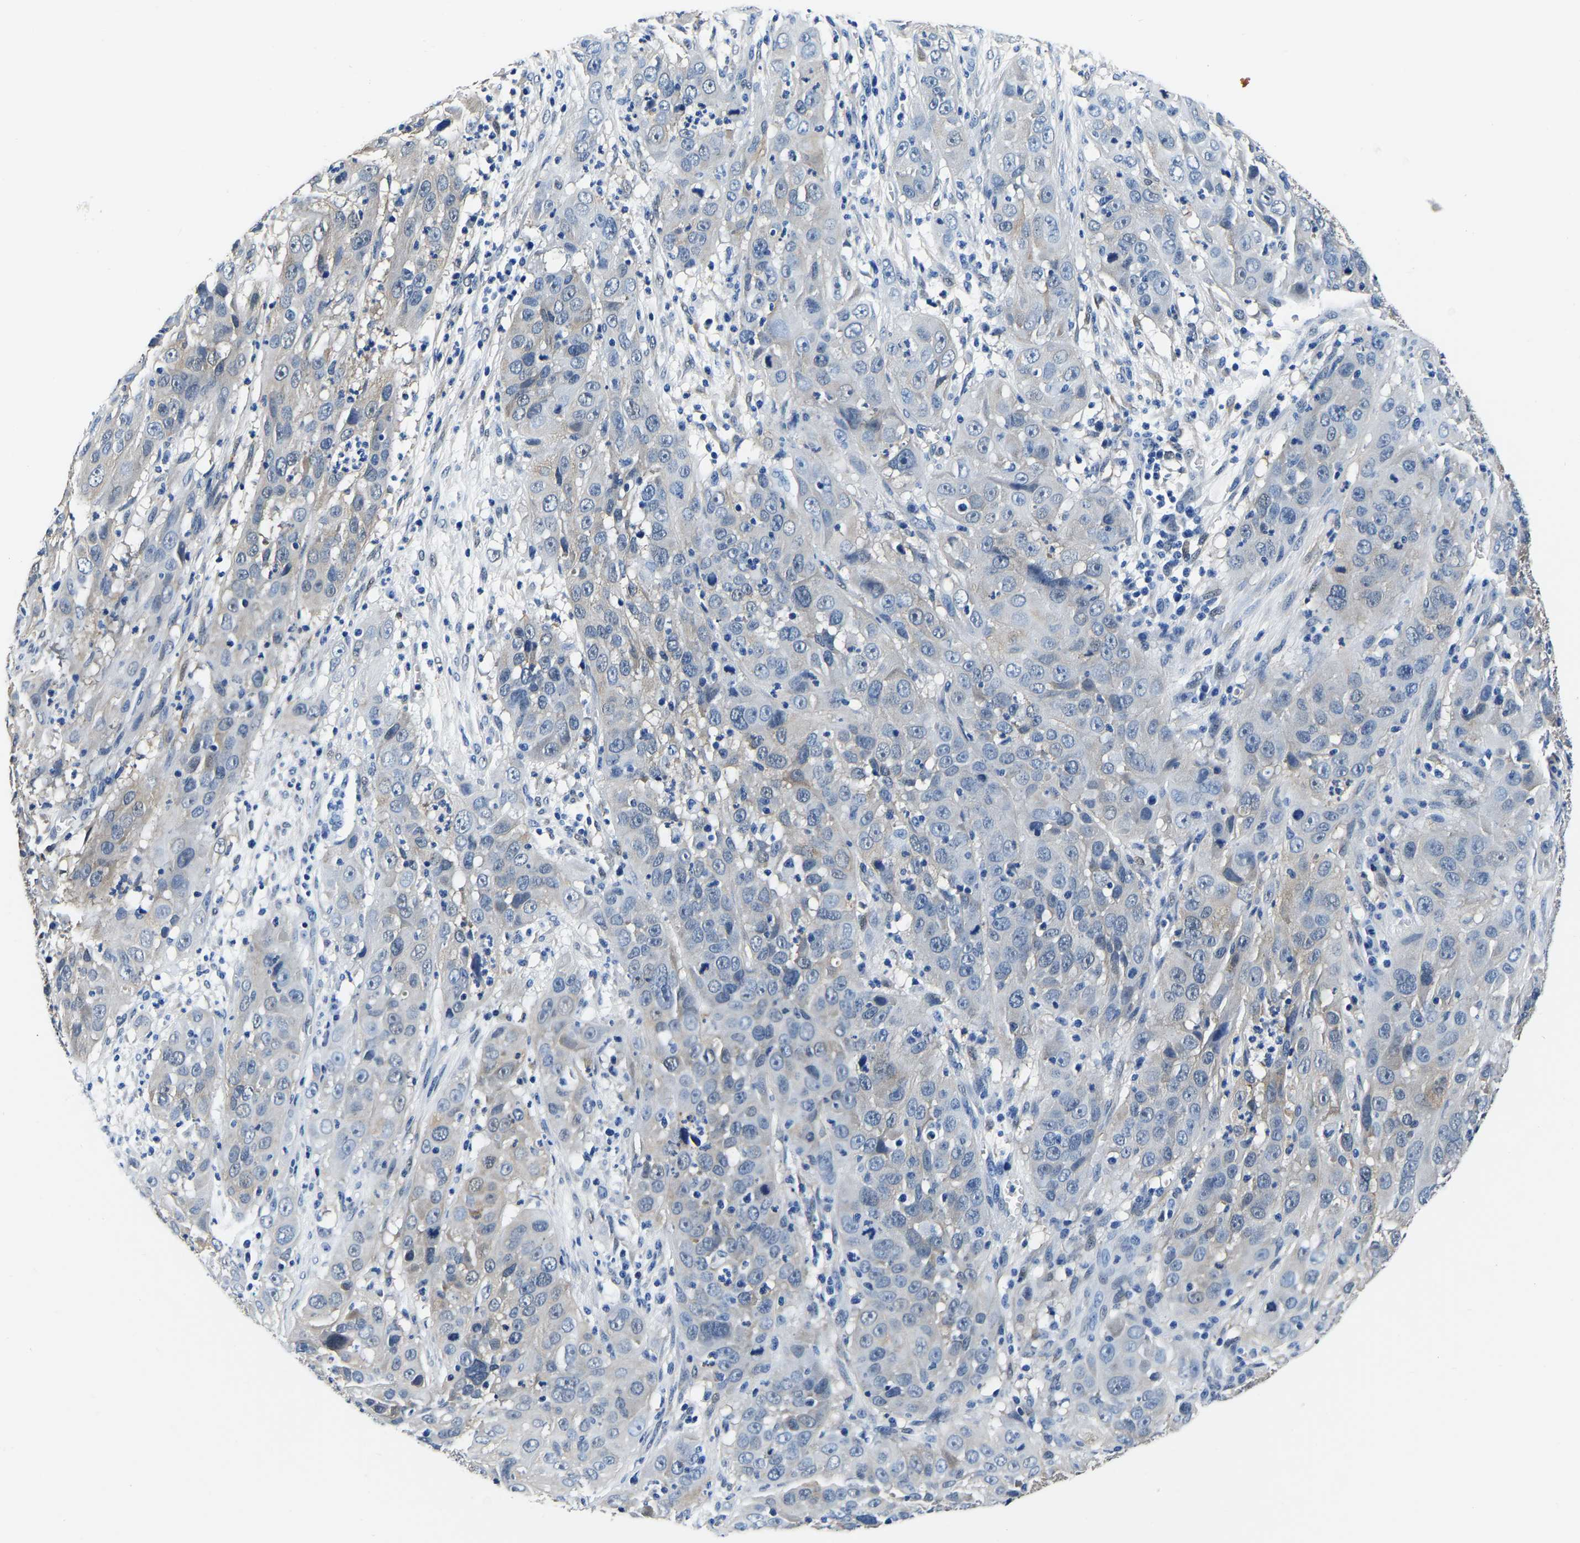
{"staining": {"intensity": "negative", "quantity": "none", "location": "none"}, "tissue": "cervical cancer", "cell_type": "Tumor cells", "image_type": "cancer", "snomed": [{"axis": "morphology", "description": "Squamous cell carcinoma, NOS"}, {"axis": "topography", "description": "Cervix"}], "caption": "Image shows no significant protein staining in tumor cells of cervical squamous cell carcinoma. (Brightfield microscopy of DAB immunohistochemistry at high magnification).", "gene": "S100A13", "patient": {"sex": "female", "age": 32}}